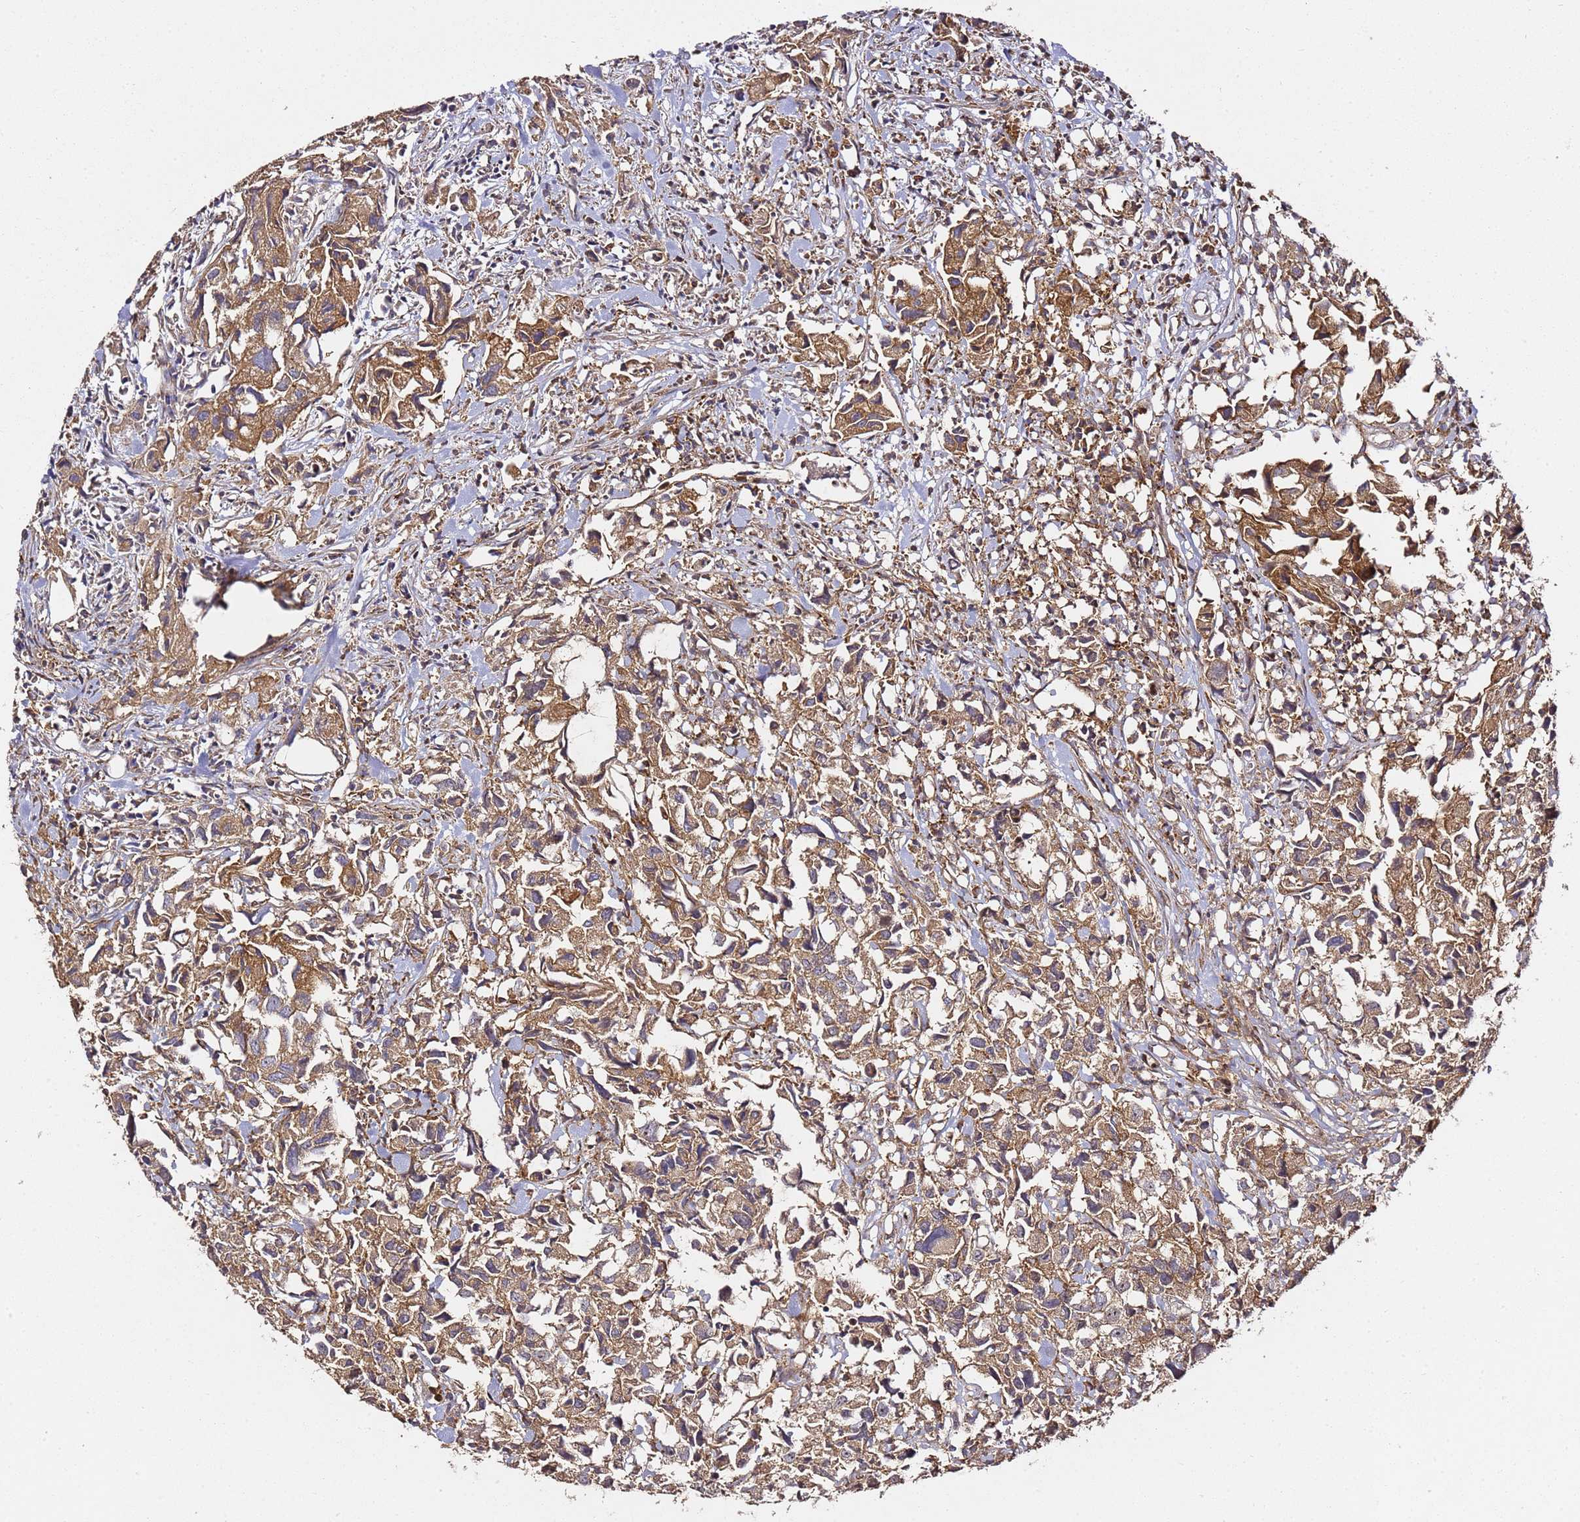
{"staining": {"intensity": "moderate", "quantity": ">75%", "location": "cytoplasmic/membranous"}, "tissue": "urothelial cancer", "cell_type": "Tumor cells", "image_type": "cancer", "snomed": [{"axis": "morphology", "description": "Urothelial carcinoma, High grade"}, {"axis": "topography", "description": "Urinary bladder"}], "caption": "Human high-grade urothelial carcinoma stained with a protein marker displays moderate staining in tumor cells.", "gene": "PRMT7", "patient": {"sex": "female", "age": 75}}